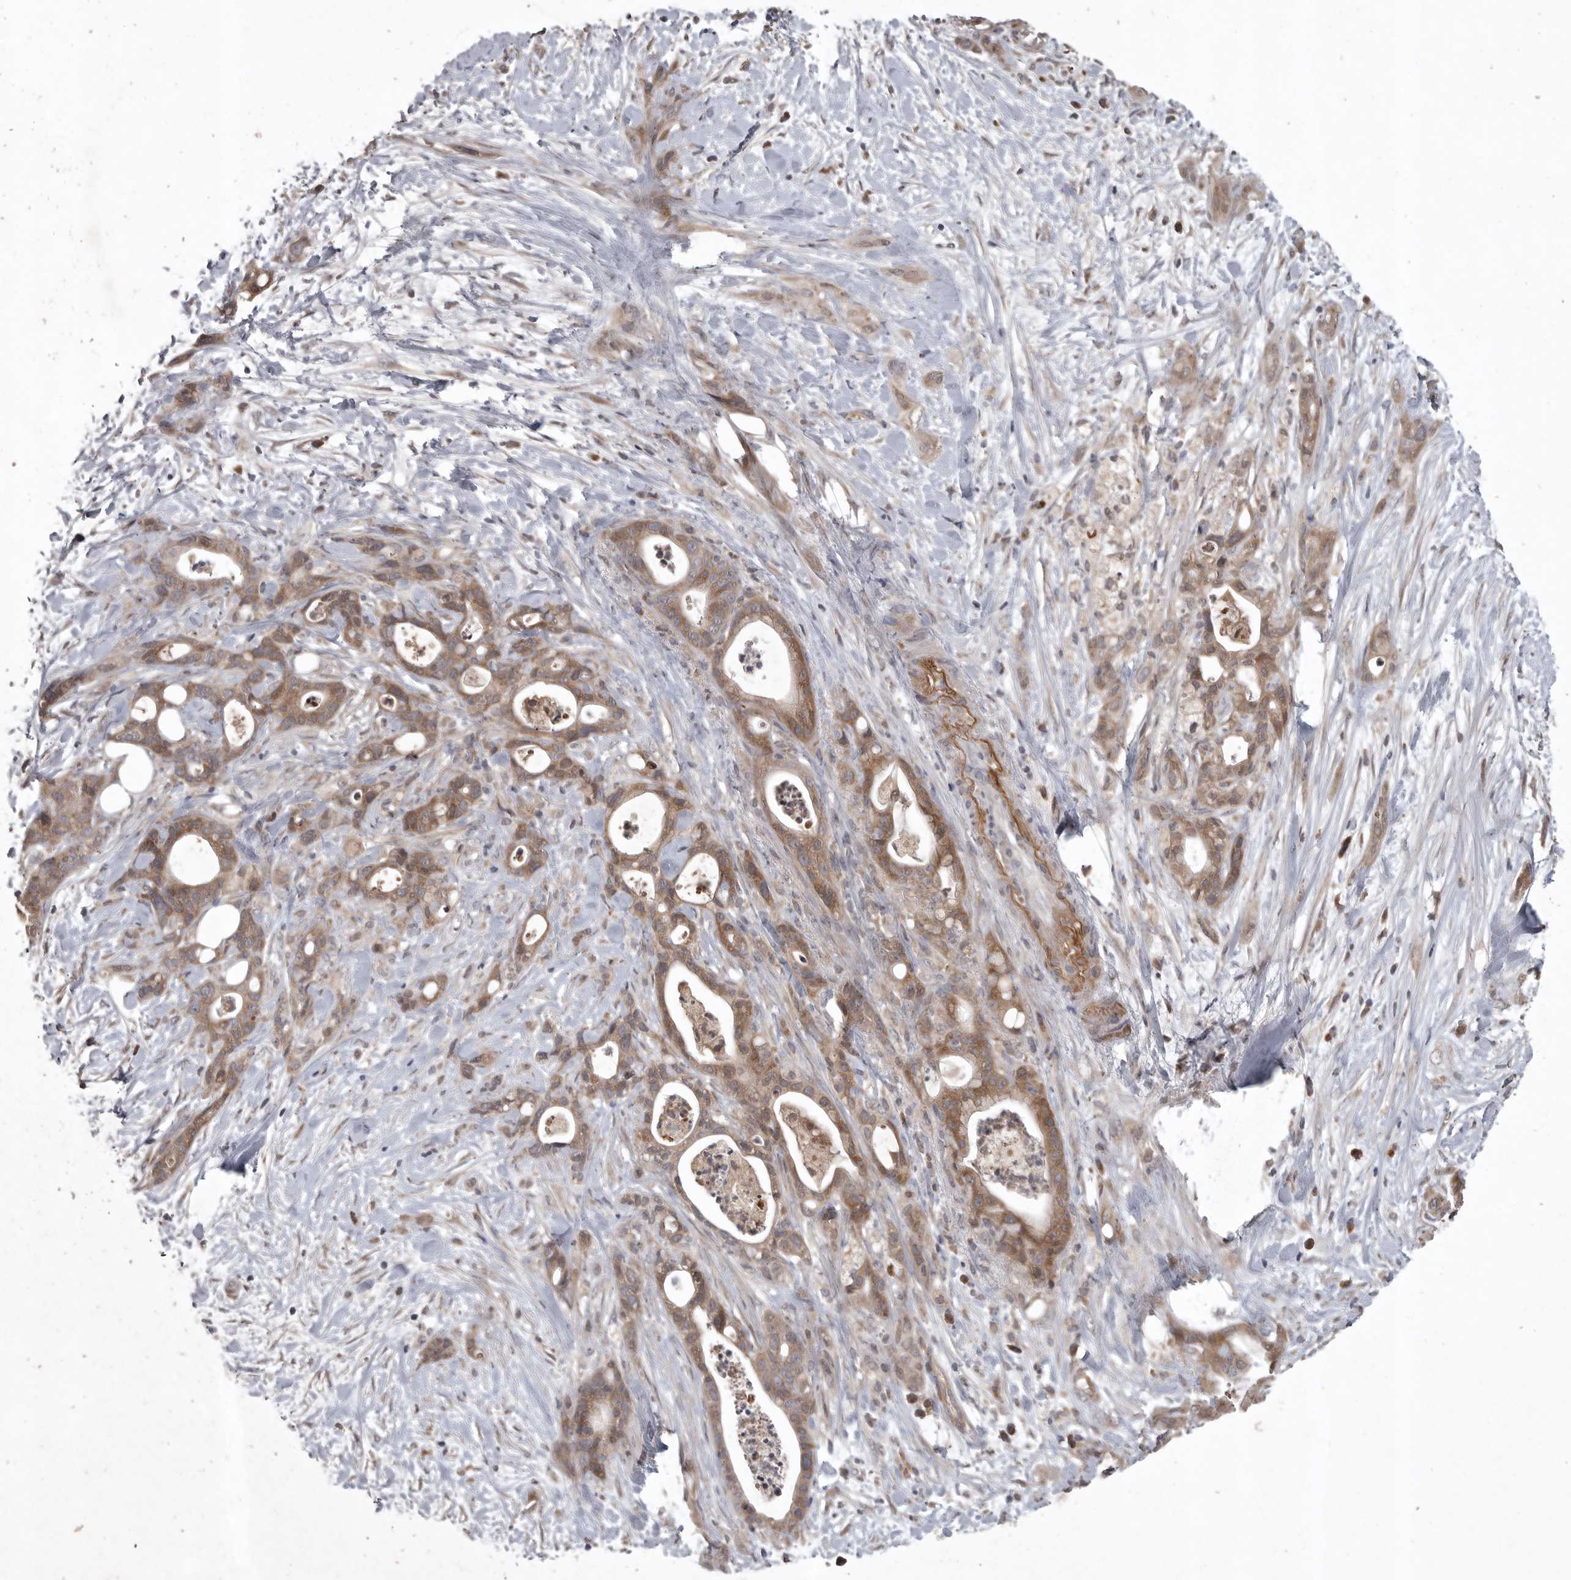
{"staining": {"intensity": "moderate", "quantity": ">75%", "location": "cytoplasmic/membranous"}, "tissue": "pancreatic cancer", "cell_type": "Tumor cells", "image_type": "cancer", "snomed": [{"axis": "morphology", "description": "Adenocarcinoma, NOS"}, {"axis": "topography", "description": "Pancreas"}], "caption": "Adenocarcinoma (pancreatic) was stained to show a protein in brown. There is medium levels of moderate cytoplasmic/membranous expression in approximately >75% of tumor cells. (Stains: DAB in brown, nuclei in blue, Microscopy: brightfield microscopy at high magnification).", "gene": "GPR31", "patient": {"sex": "male", "age": 58}}